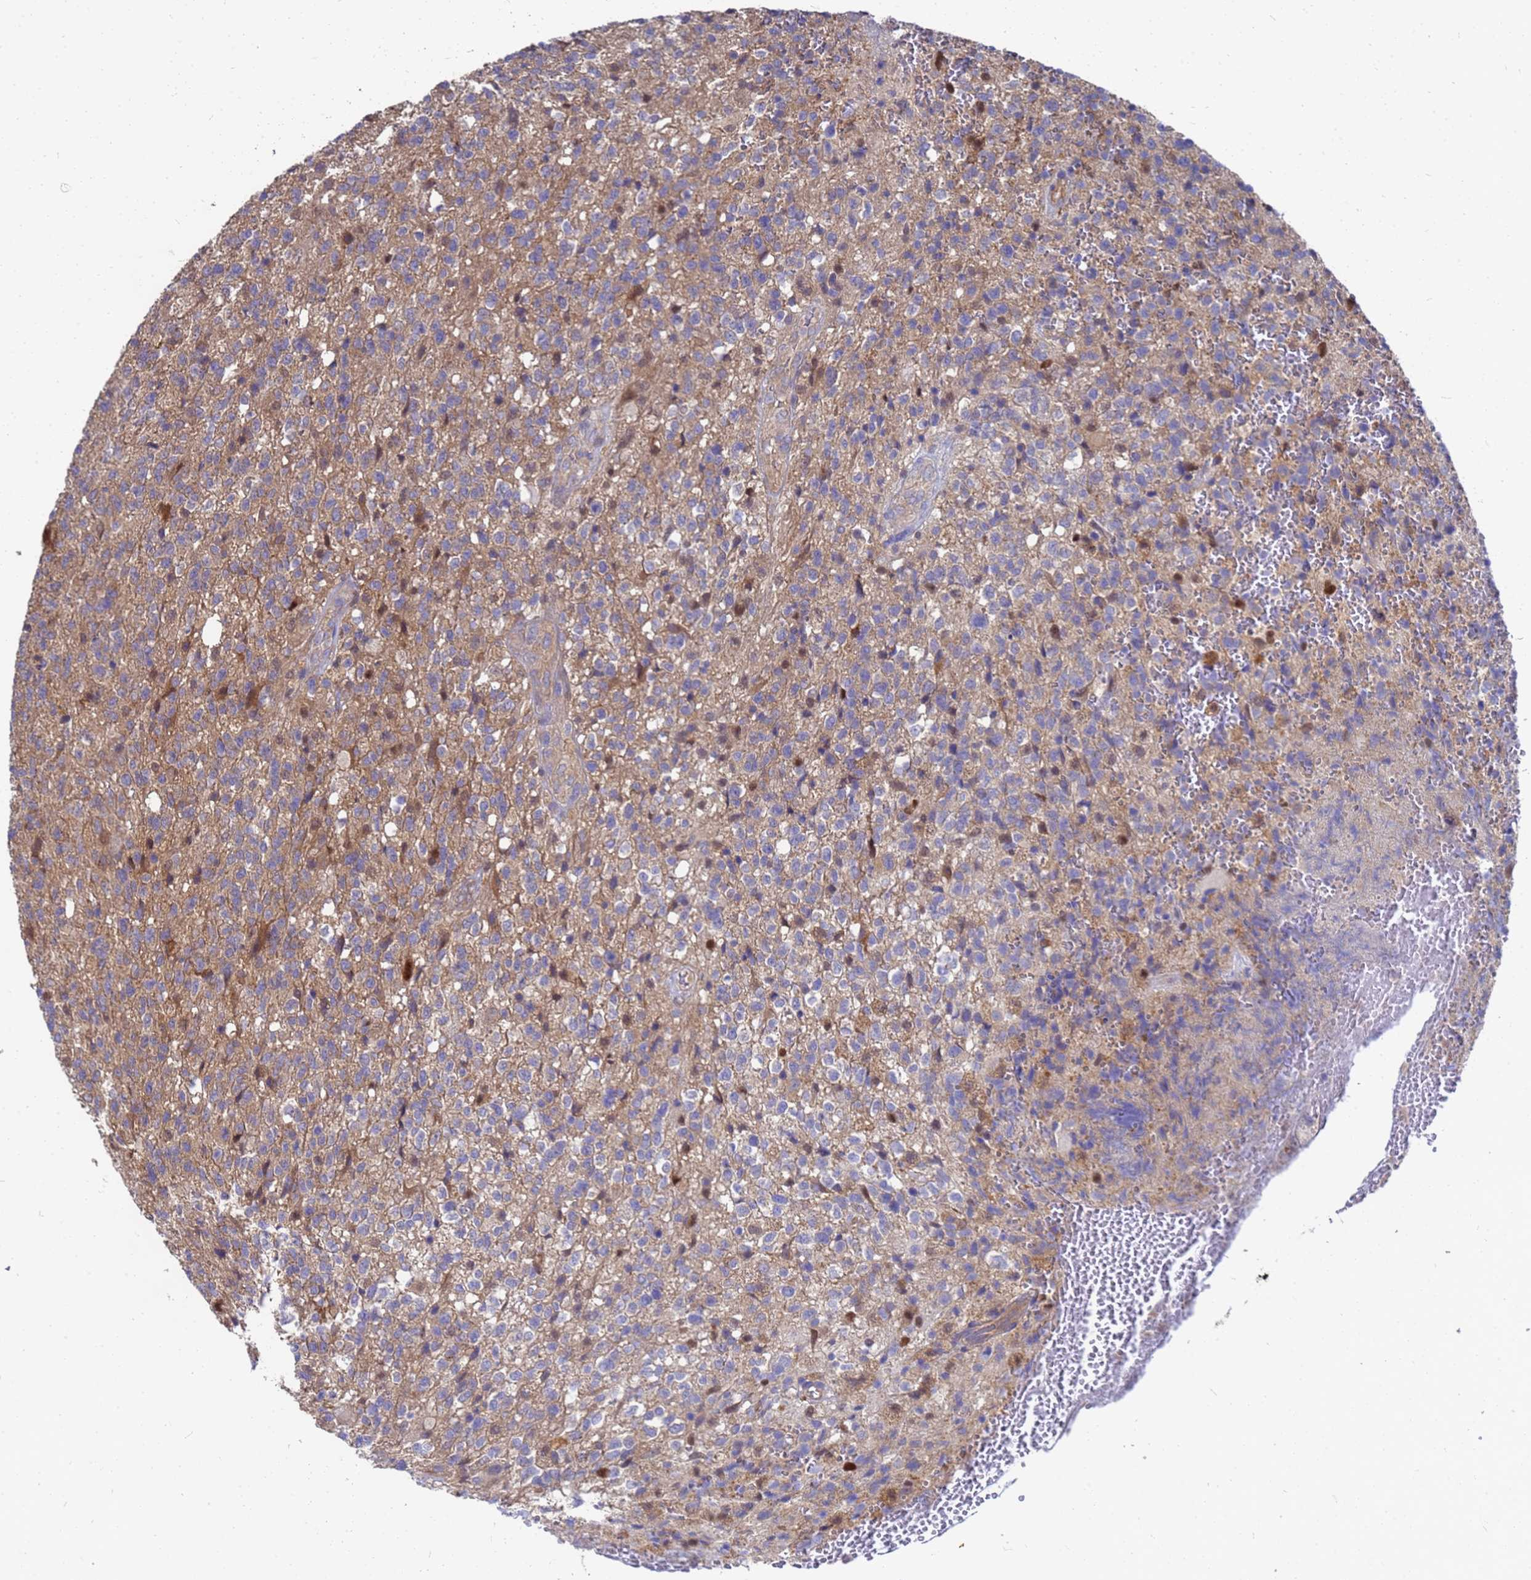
{"staining": {"intensity": "moderate", "quantity": "<25%", "location": "cytoplasmic/membranous"}, "tissue": "glioma", "cell_type": "Tumor cells", "image_type": "cancer", "snomed": [{"axis": "morphology", "description": "Glioma, malignant, High grade"}, {"axis": "topography", "description": "Brain"}], "caption": "Immunohistochemistry (DAB) staining of malignant high-grade glioma displays moderate cytoplasmic/membranous protein positivity in about <25% of tumor cells.", "gene": "SLC35E2B", "patient": {"sex": "male", "age": 56}}